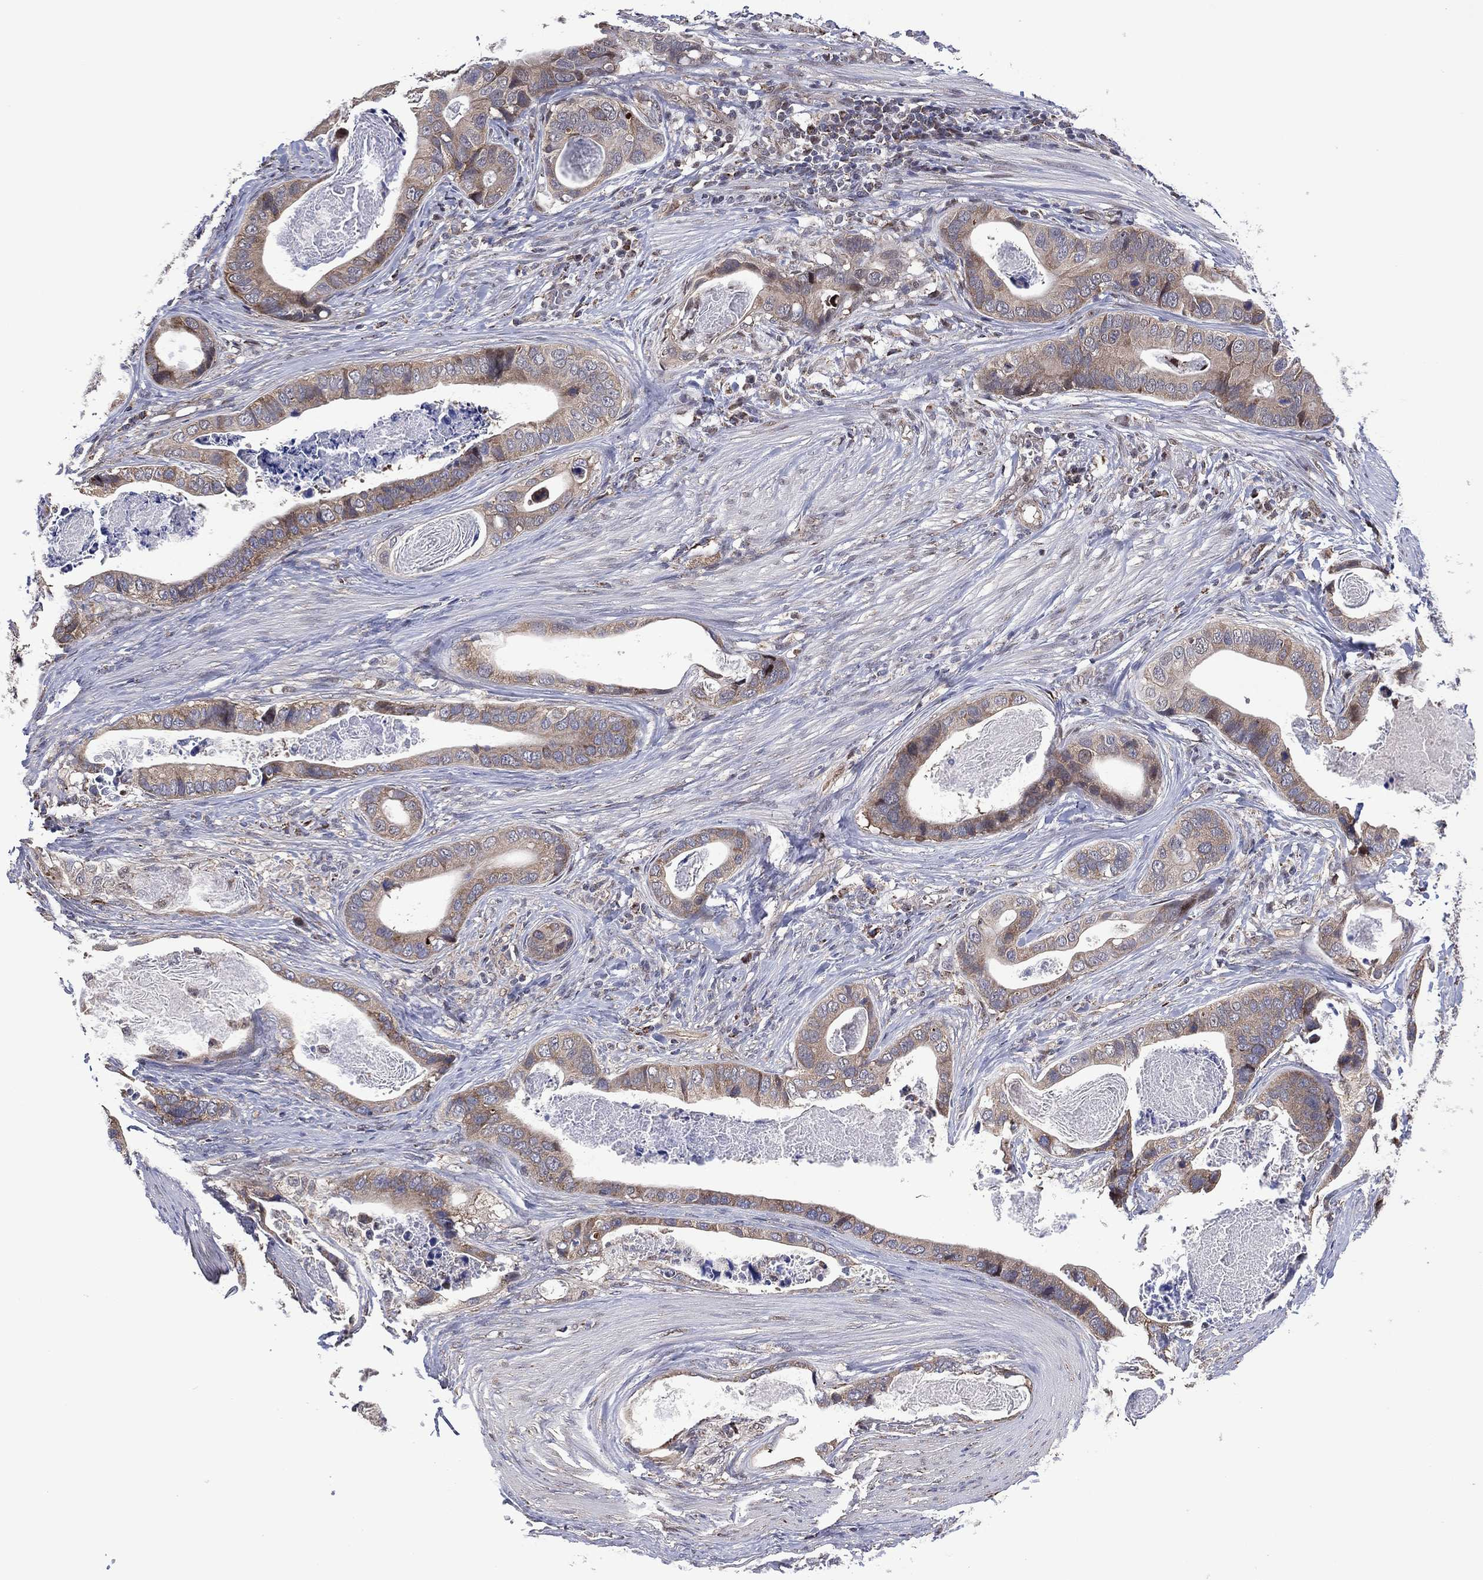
{"staining": {"intensity": "moderate", "quantity": "<25%", "location": "cytoplasmic/membranous,nuclear"}, "tissue": "stomach cancer", "cell_type": "Tumor cells", "image_type": "cancer", "snomed": [{"axis": "morphology", "description": "Adenocarcinoma, NOS"}, {"axis": "topography", "description": "Stomach"}], "caption": "This histopathology image exhibits immunohistochemistry (IHC) staining of stomach cancer (adenocarcinoma), with low moderate cytoplasmic/membranous and nuclear expression in approximately <25% of tumor cells.", "gene": "PIDD1", "patient": {"sex": "male", "age": 84}}